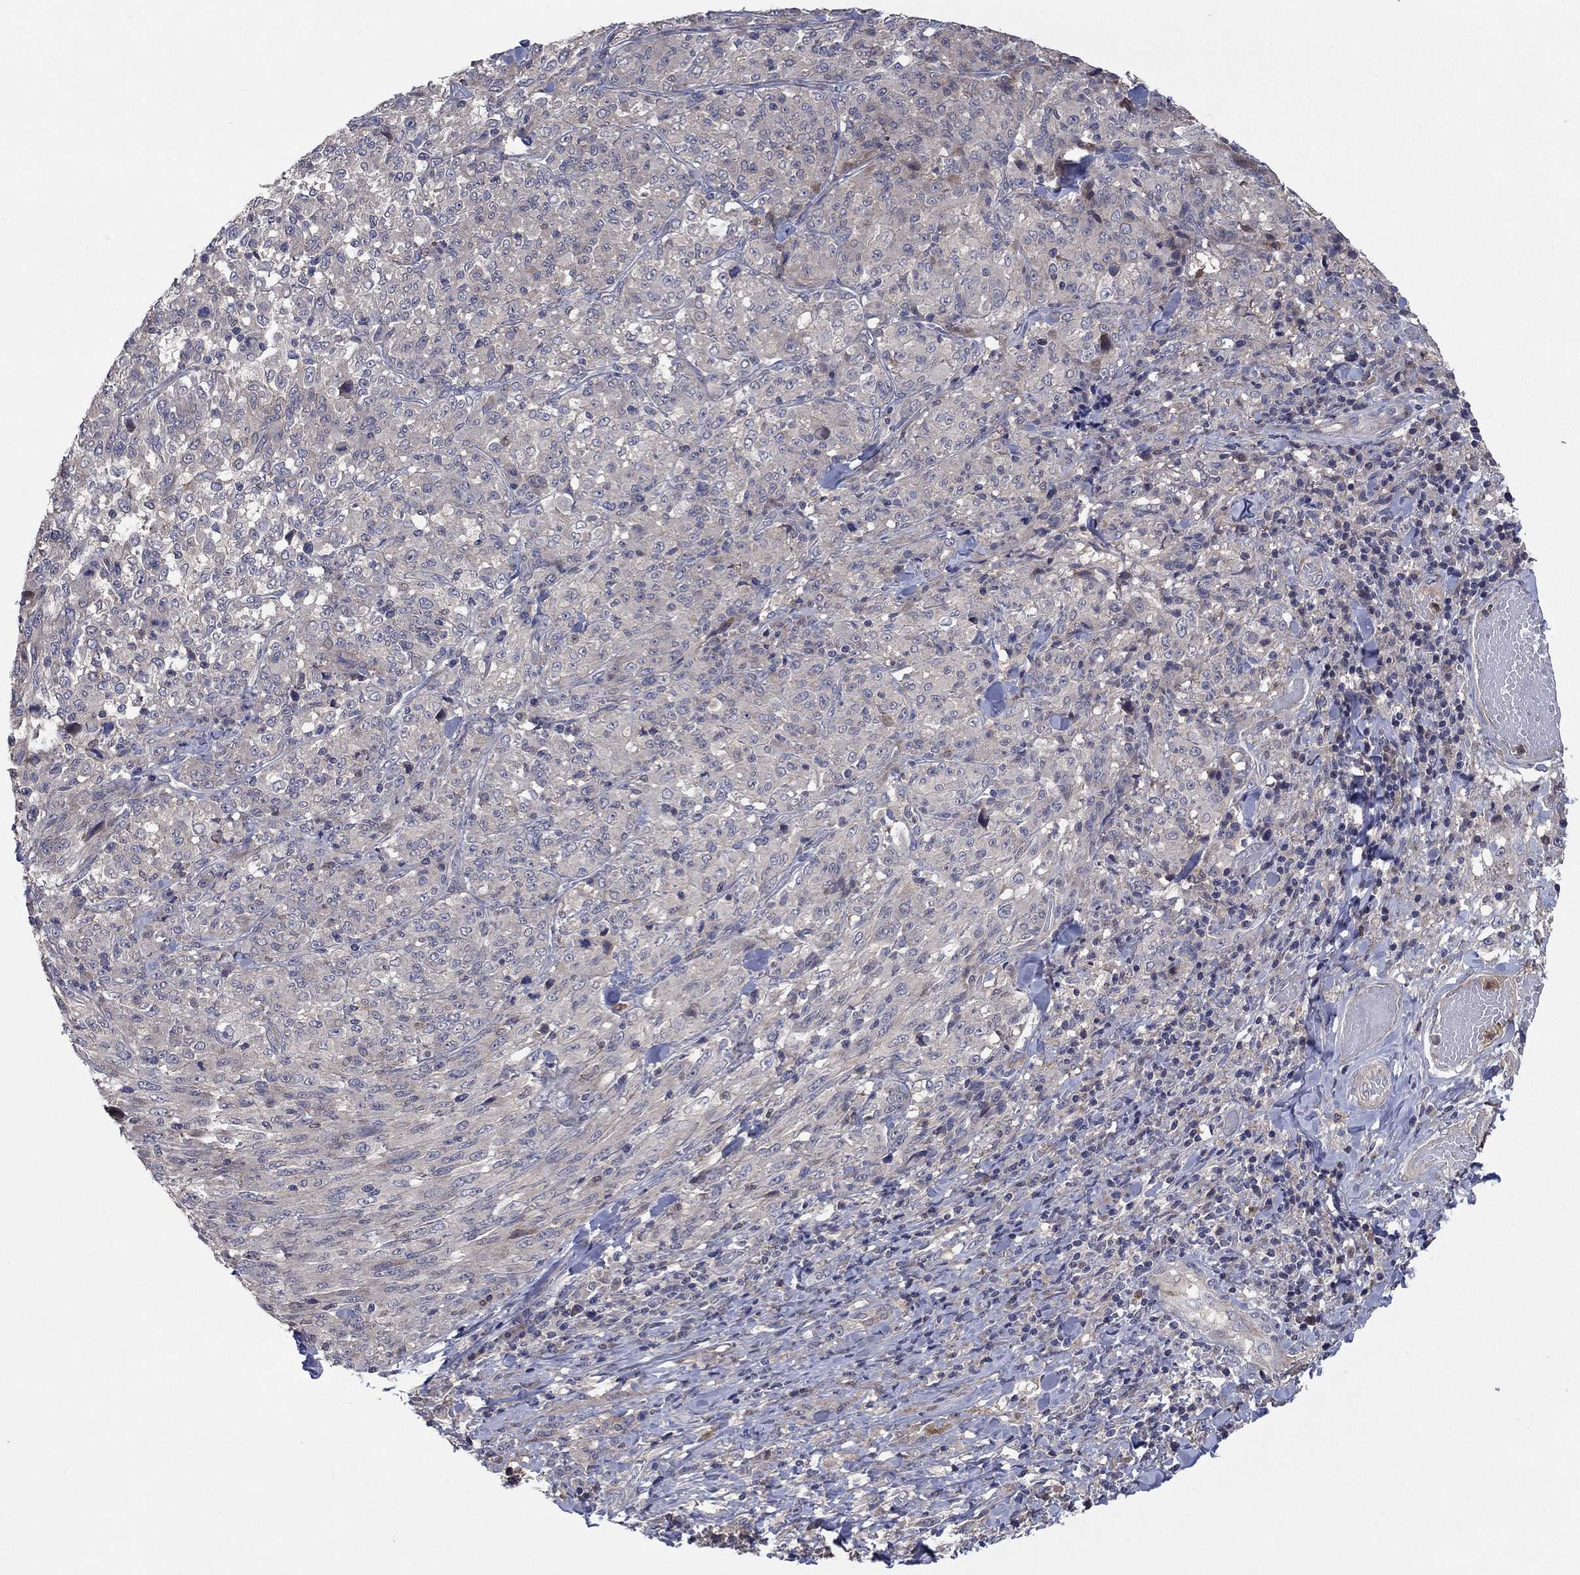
{"staining": {"intensity": "negative", "quantity": "none", "location": "none"}, "tissue": "melanoma", "cell_type": "Tumor cells", "image_type": "cancer", "snomed": [{"axis": "morphology", "description": "Malignant melanoma, NOS"}, {"axis": "topography", "description": "Skin"}], "caption": "Melanoma stained for a protein using immunohistochemistry (IHC) exhibits no staining tumor cells.", "gene": "MSRB1", "patient": {"sex": "female", "age": 91}}